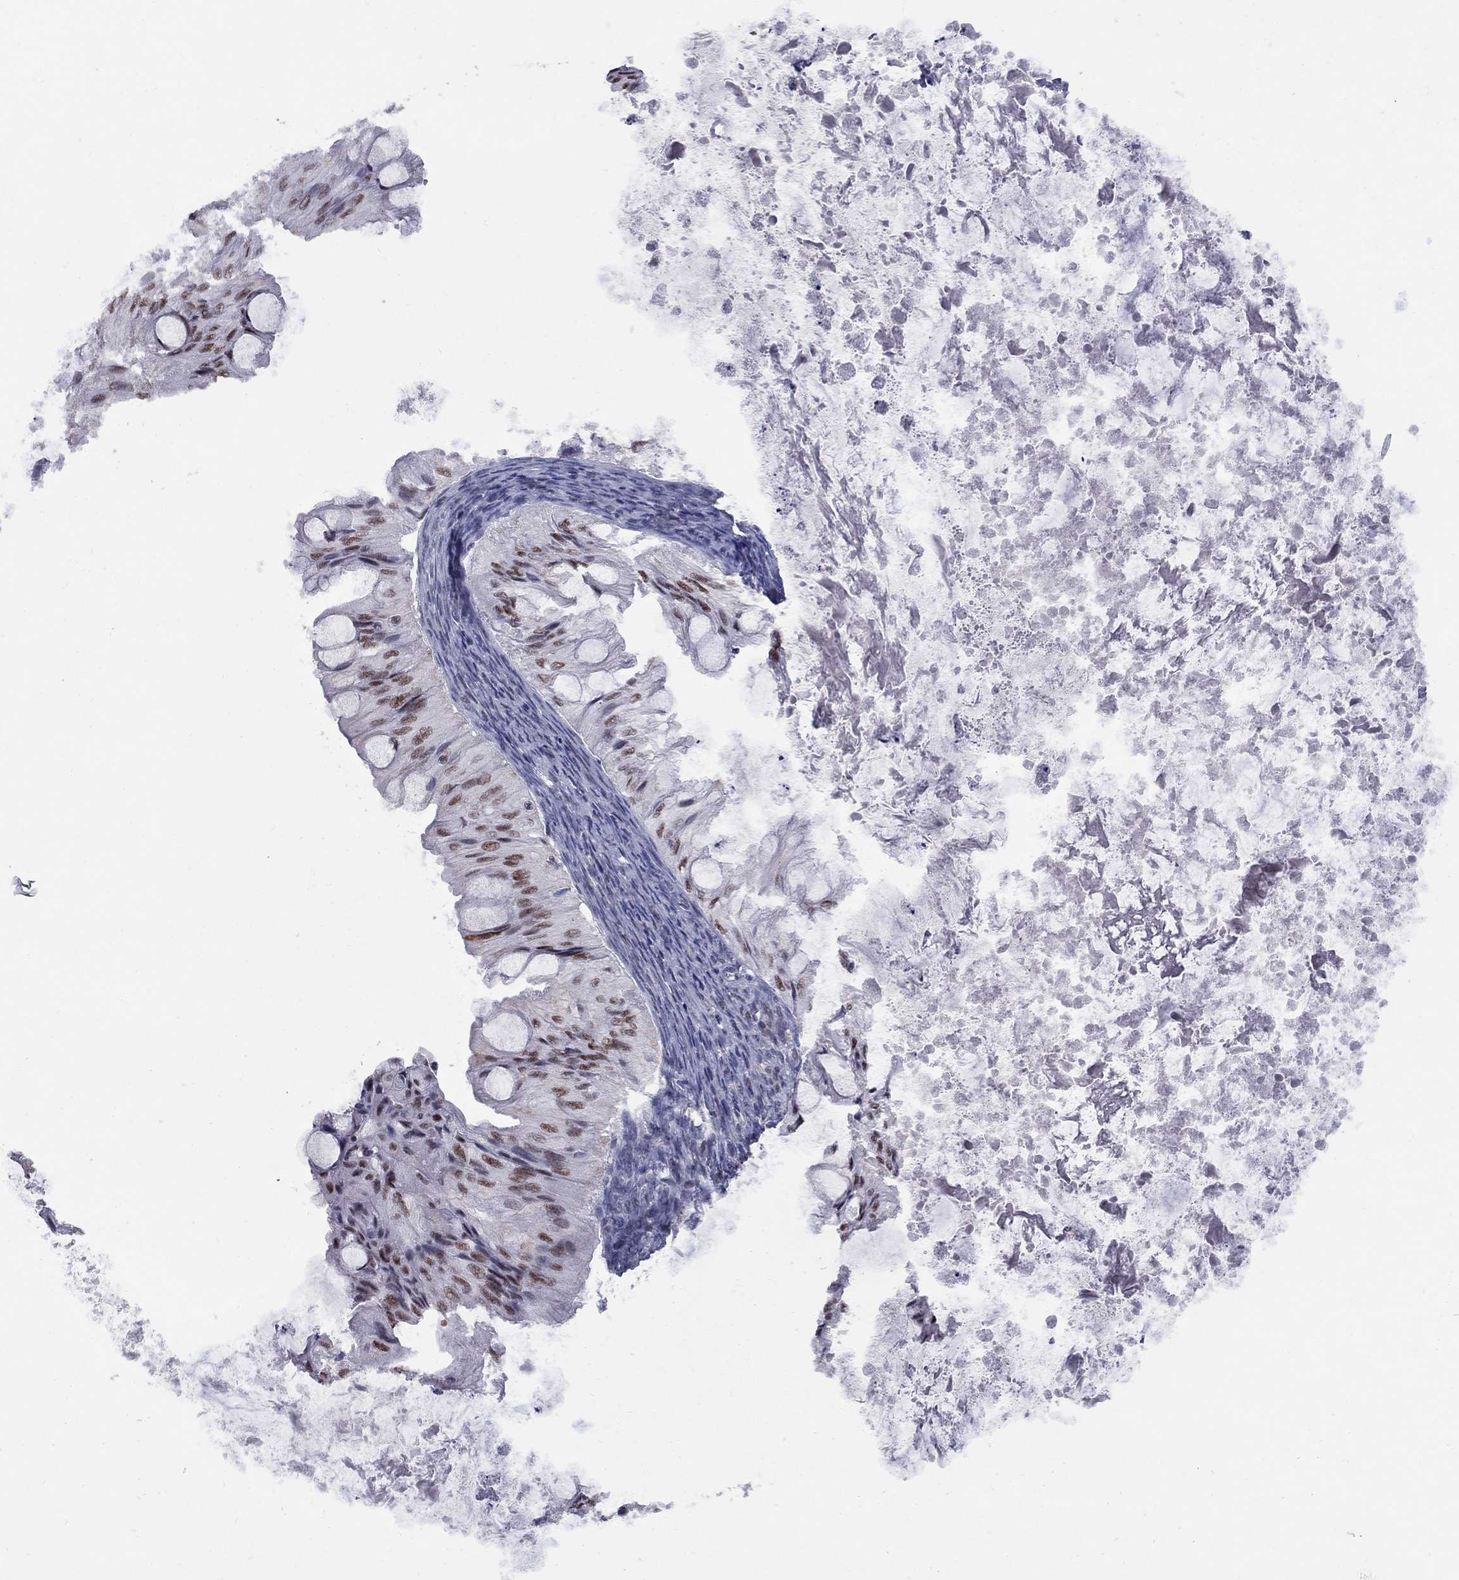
{"staining": {"intensity": "moderate", "quantity": ">75%", "location": "nuclear"}, "tissue": "ovarian cancer", "cell_type": "Tumor cells", "image_type": "cancer", "snomed": [{"axis": "morphology", "description": "Cystadenocarcinoma, mucinous, NOS"}, {"axis": "topography", "description": "Ovary"}], "caption": "A medium amount of moderate nuclear expression is seen in approximately >75% of tumor cells in ovarian mucinous cystadenocarcinoma tissue.", "gene": "TAF9", "patient": {"sex": "female", "age": 57}}